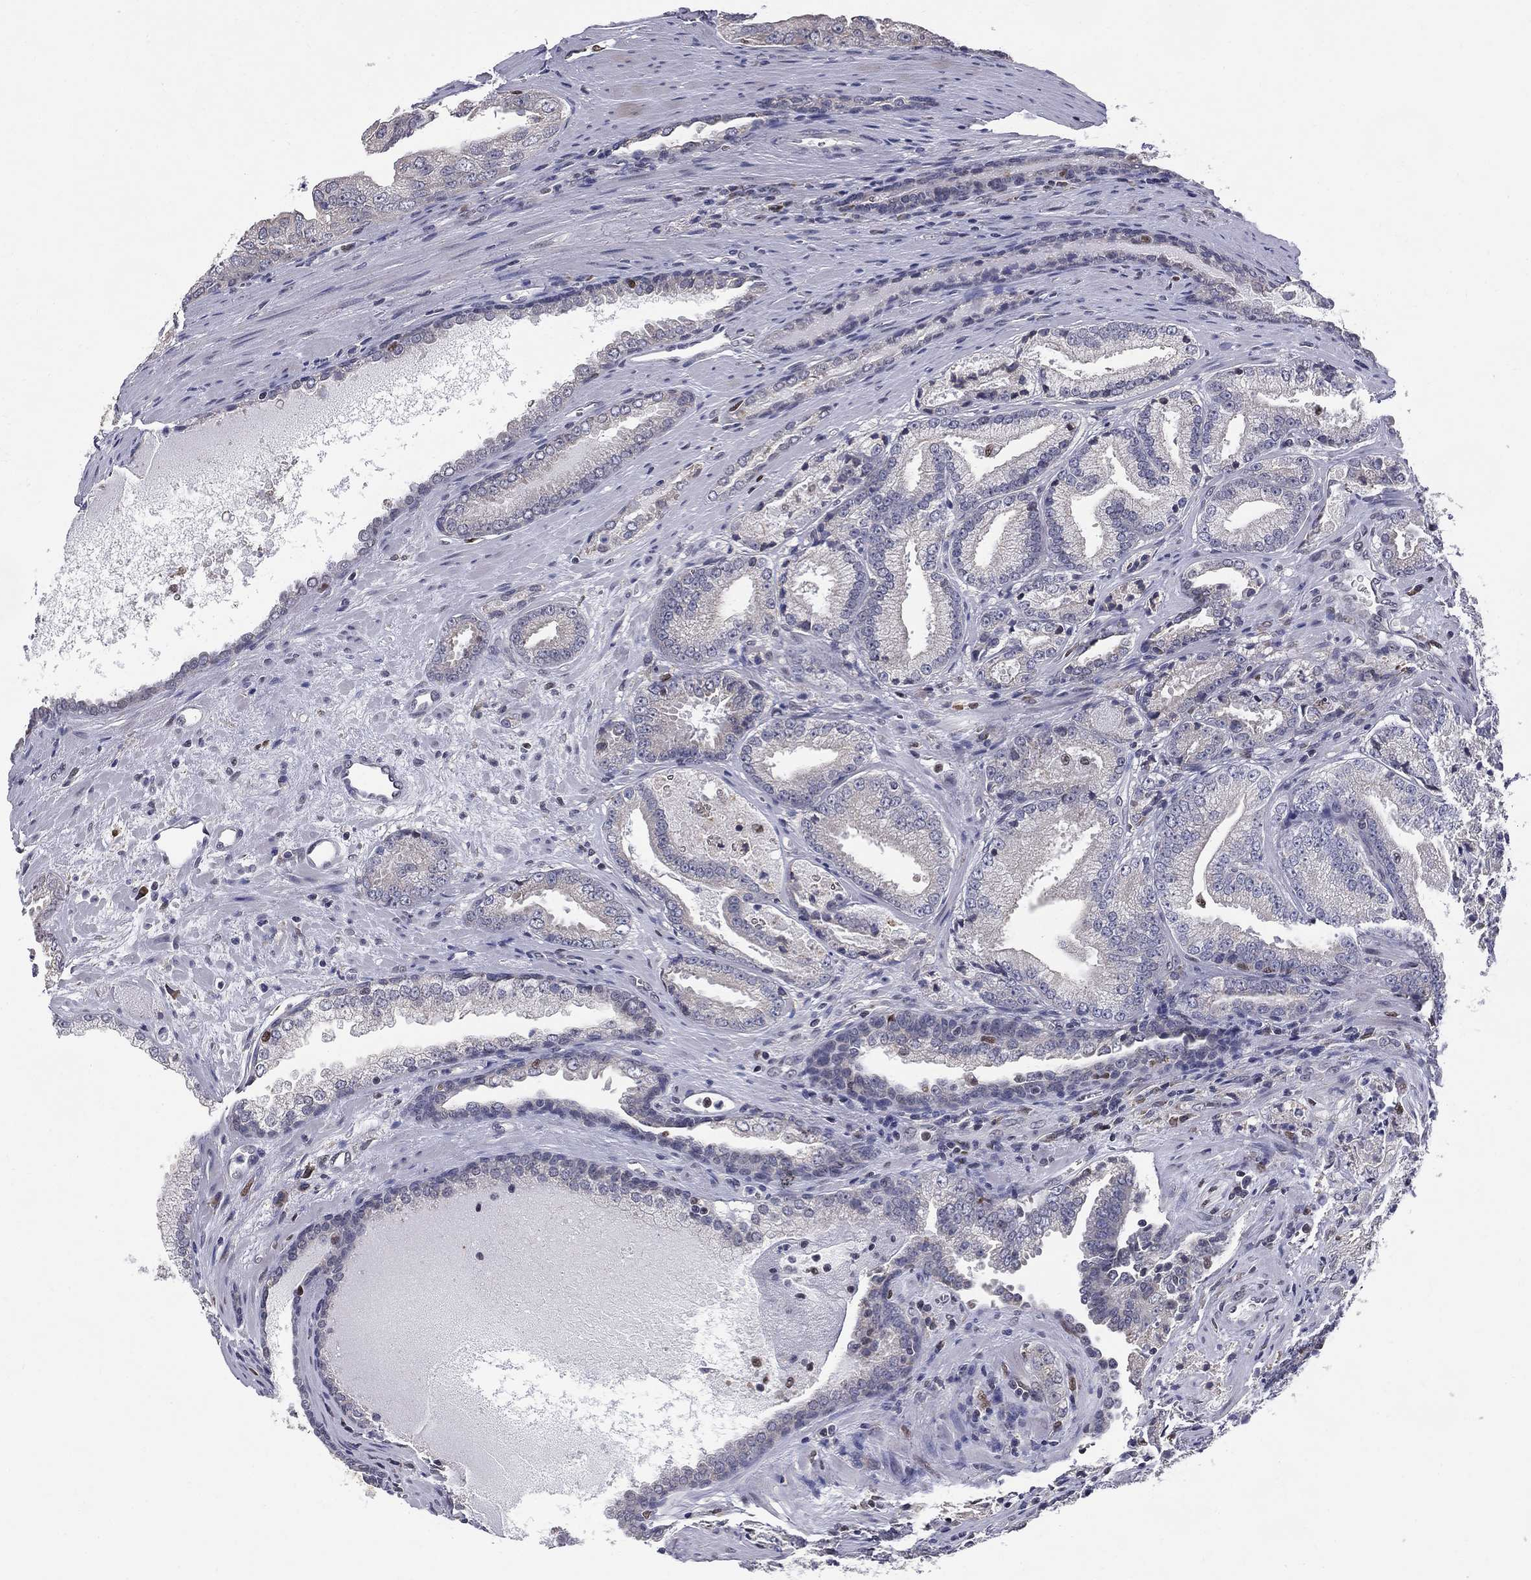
{"staining": {"intensity": "negative", "quantity": "none", "location": "none"}, "tissue": "prostate cancer", "cell_type": "Tumor cells", "image_type": "cancer", "snomed": [{"axis": "morphology", "description": "Adenocarcinoma, NOS"}, {"axis": "morphology", "description": "Adenocarcinoma, High grade"}, {"axis": "topography", "description": "Prostate"}], "caption": "A photomicrograph of prostate cancer (adenocarcinoma (high-grade)) stained for a protein exhibits no brown staining in tumor cells.", "gene": "HSPB2", "patient": {"sex": "male", "age": 70}}